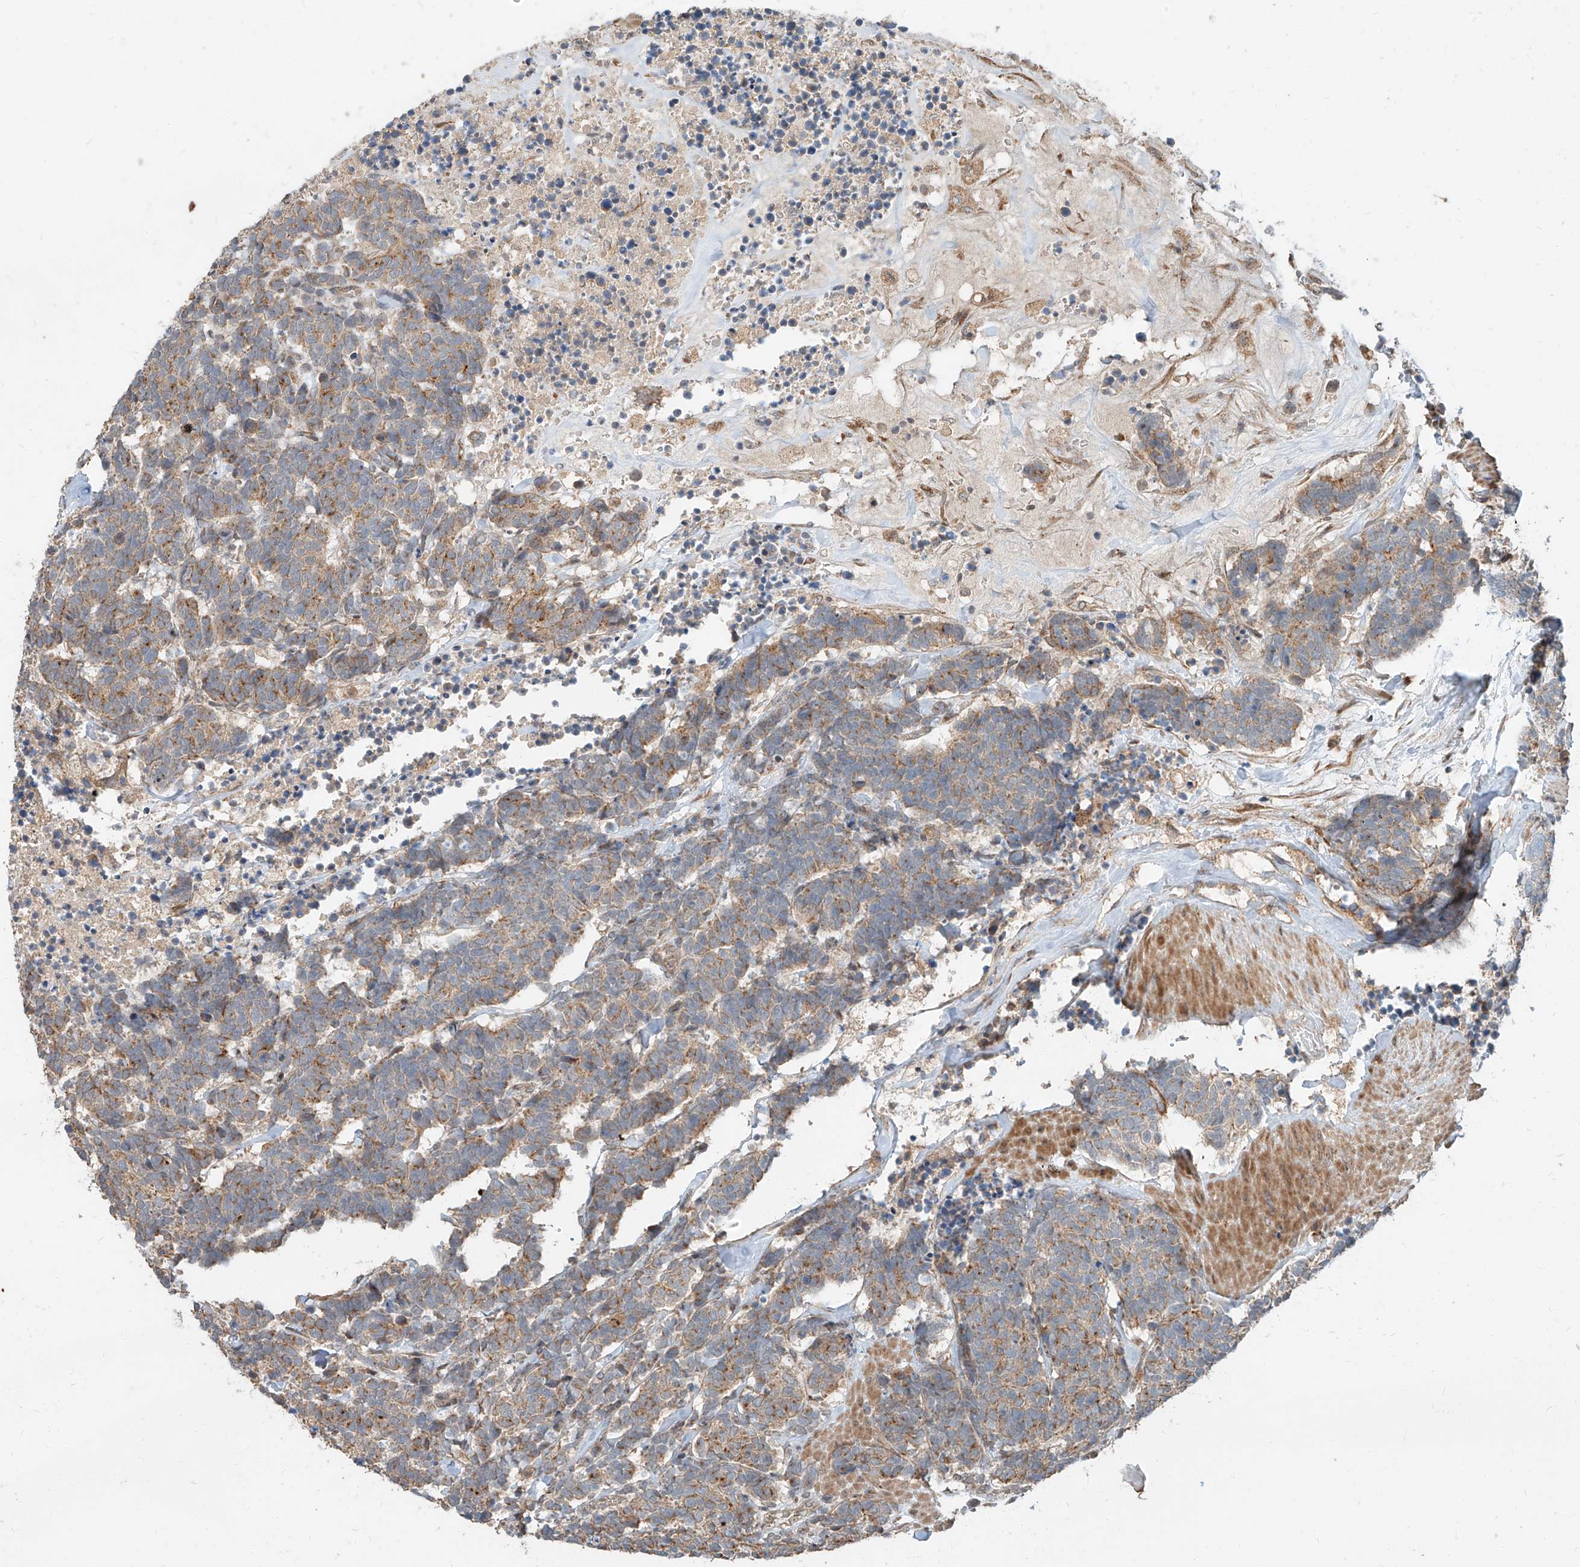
{"staining": {"intensity": "moderate", "quantity": "25%-75%", "location": "cytoplasmic/membranous"}, "tissue": "carcinoid", "cell_type": "Tumor cells", "image_type": "cancer", "snomed": [{"axis": "morphology", "description": "Carcinoma, NOS"}, {"axis": "morphology", "description": "Carcinoid, malignant, NOS"}, {"axis": "topography", "description": "Urinary bladder"}], "caption": "Protein expression analysis of human carcinoid reveals moderate cytoplasmic/membranous positivity in about 25%-75% of tumor cells.", "gene": "STX19", "patient": {"sex": "male", "age": 57}}